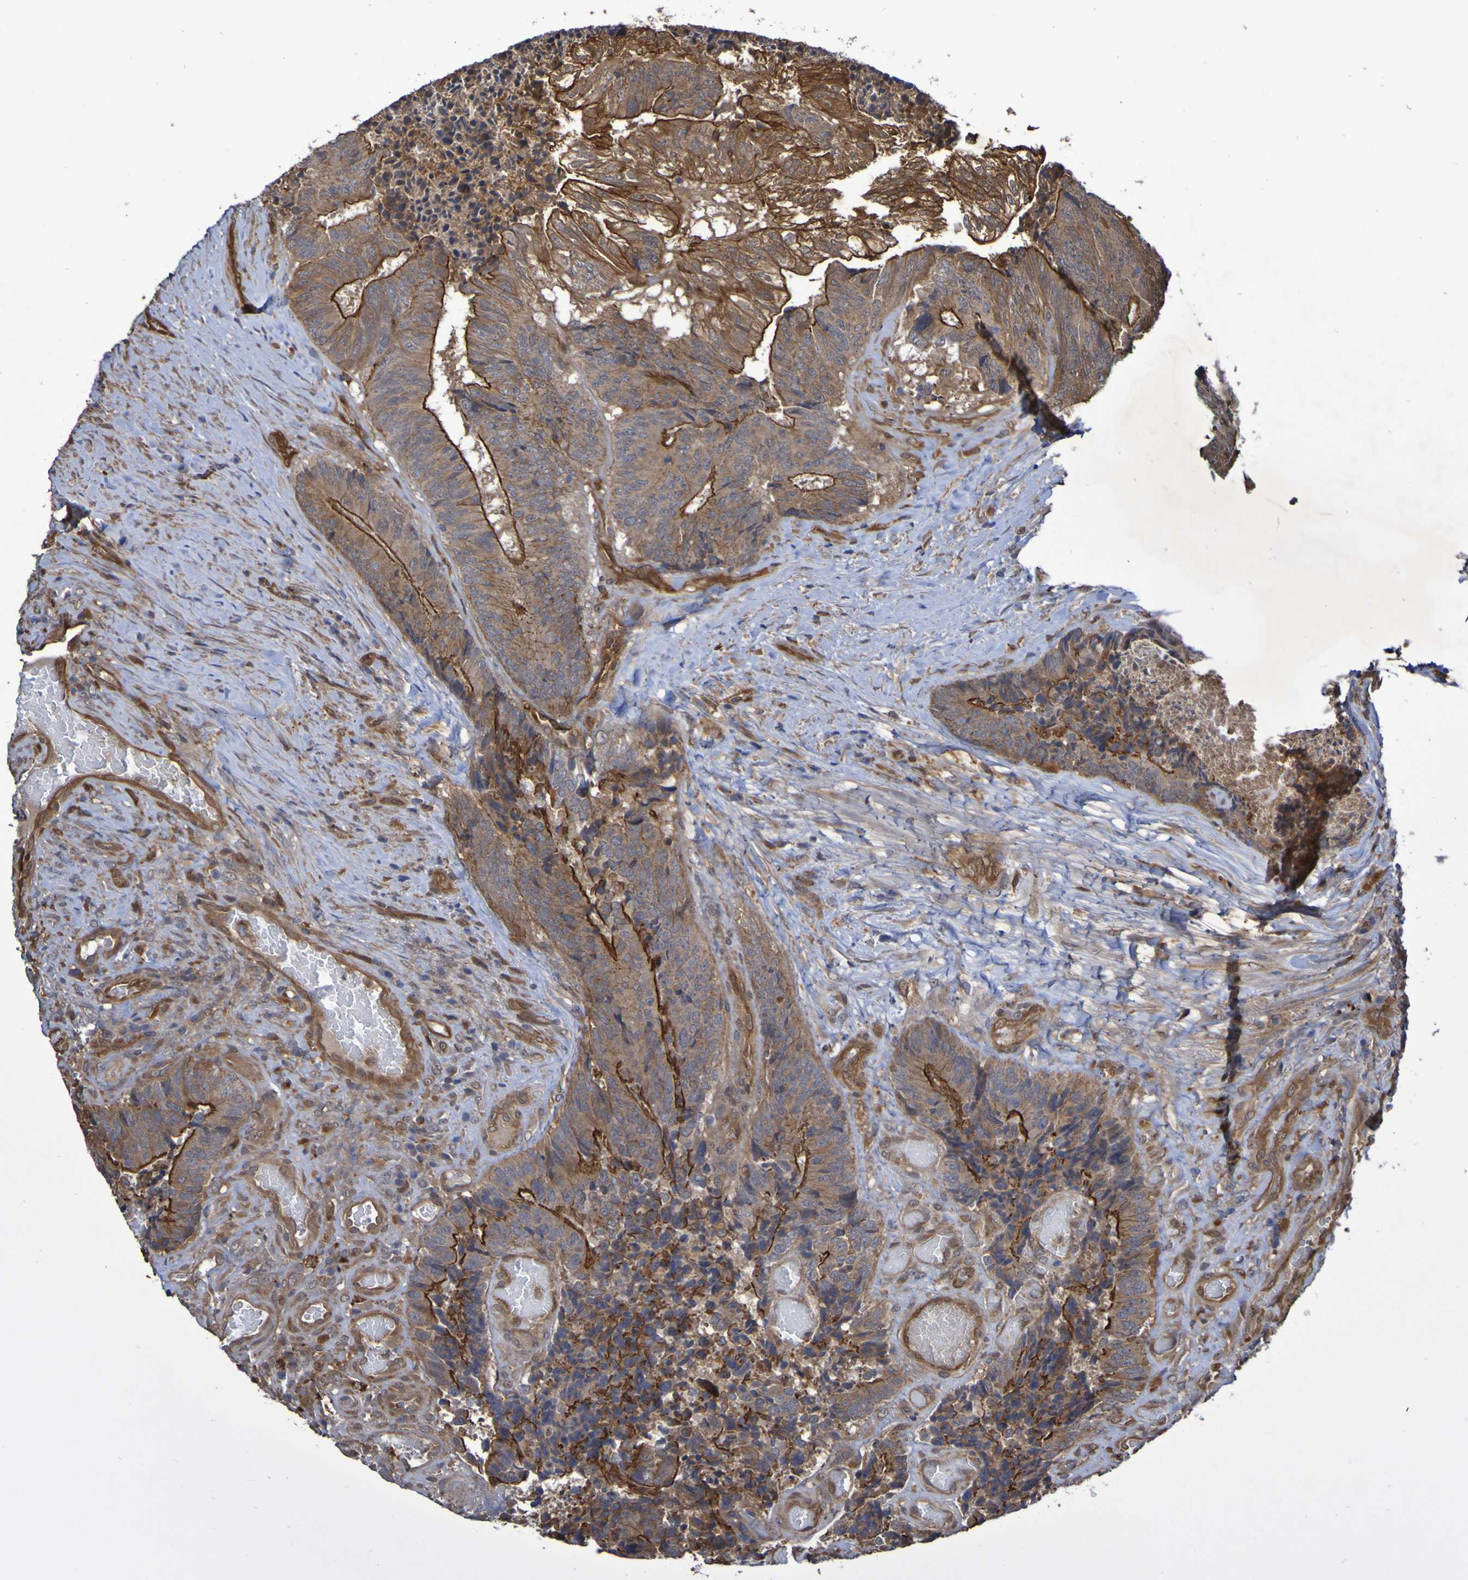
{"staining": {"intensity": "strong", "quantity": ">75%", "location": "cytoplasmic/membranous"}, "tissue": "colorectal cancer", "cell_type": "Tumor cells", "image_type": "cancer", "snomed": [{"axis": "morphology", "description": "Adenocarcinoma, NOS"}, {"axis": "topography", "description": "Rectum"}], "caption": "This micrograph shows IHC staining of colorectal cancer (adenocarcinoma), with high strong cytoplasmic/membranous expression in about >75% of tumor cells.", "gene": "SERPINB6", "patient": {"sex": "male", "age": 72}}